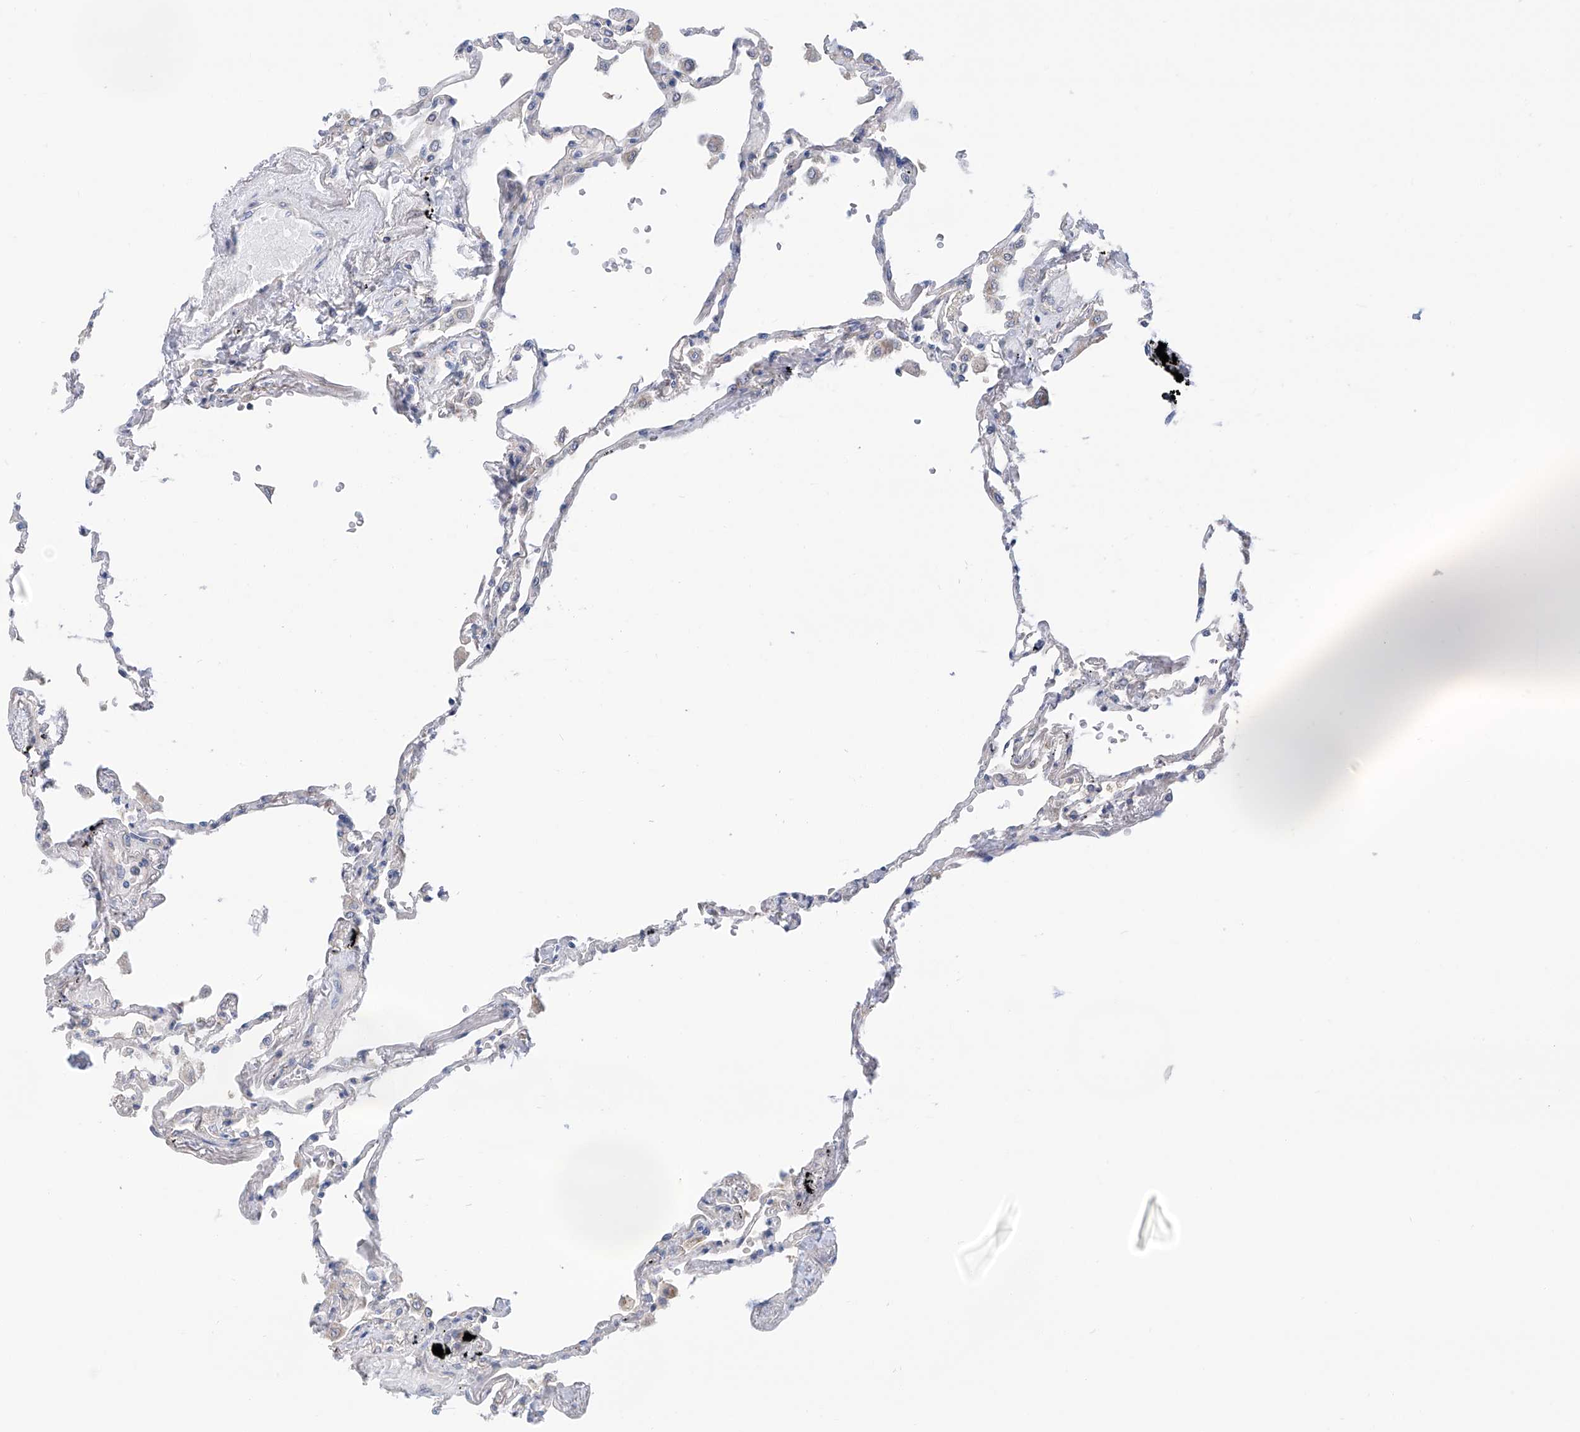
{"staining": {"intensity": "weak", "quantity": "<25%", "location": "cytoplasmic/membranous"}, "tissue": "lung", "cell_type": "Alveolar cells", "image_type": "normal", "snomed": [{"axis": "morphology", "description": "Normal tissue, NOS"}, {"axis": "topography", "description": "Lung"}], "caption": "High magnification brightfield microscopy of benign lung stained with DAB (3,3'-diaminobenzidine) (brown) and counterstained with hematoxylin (blue): alveolar cells show no significant expression. (DAB immunohistochemistry (IHC), high magnification).", "gene": "SLC22A7", "patient": {"sex": "female", "age": 67}}